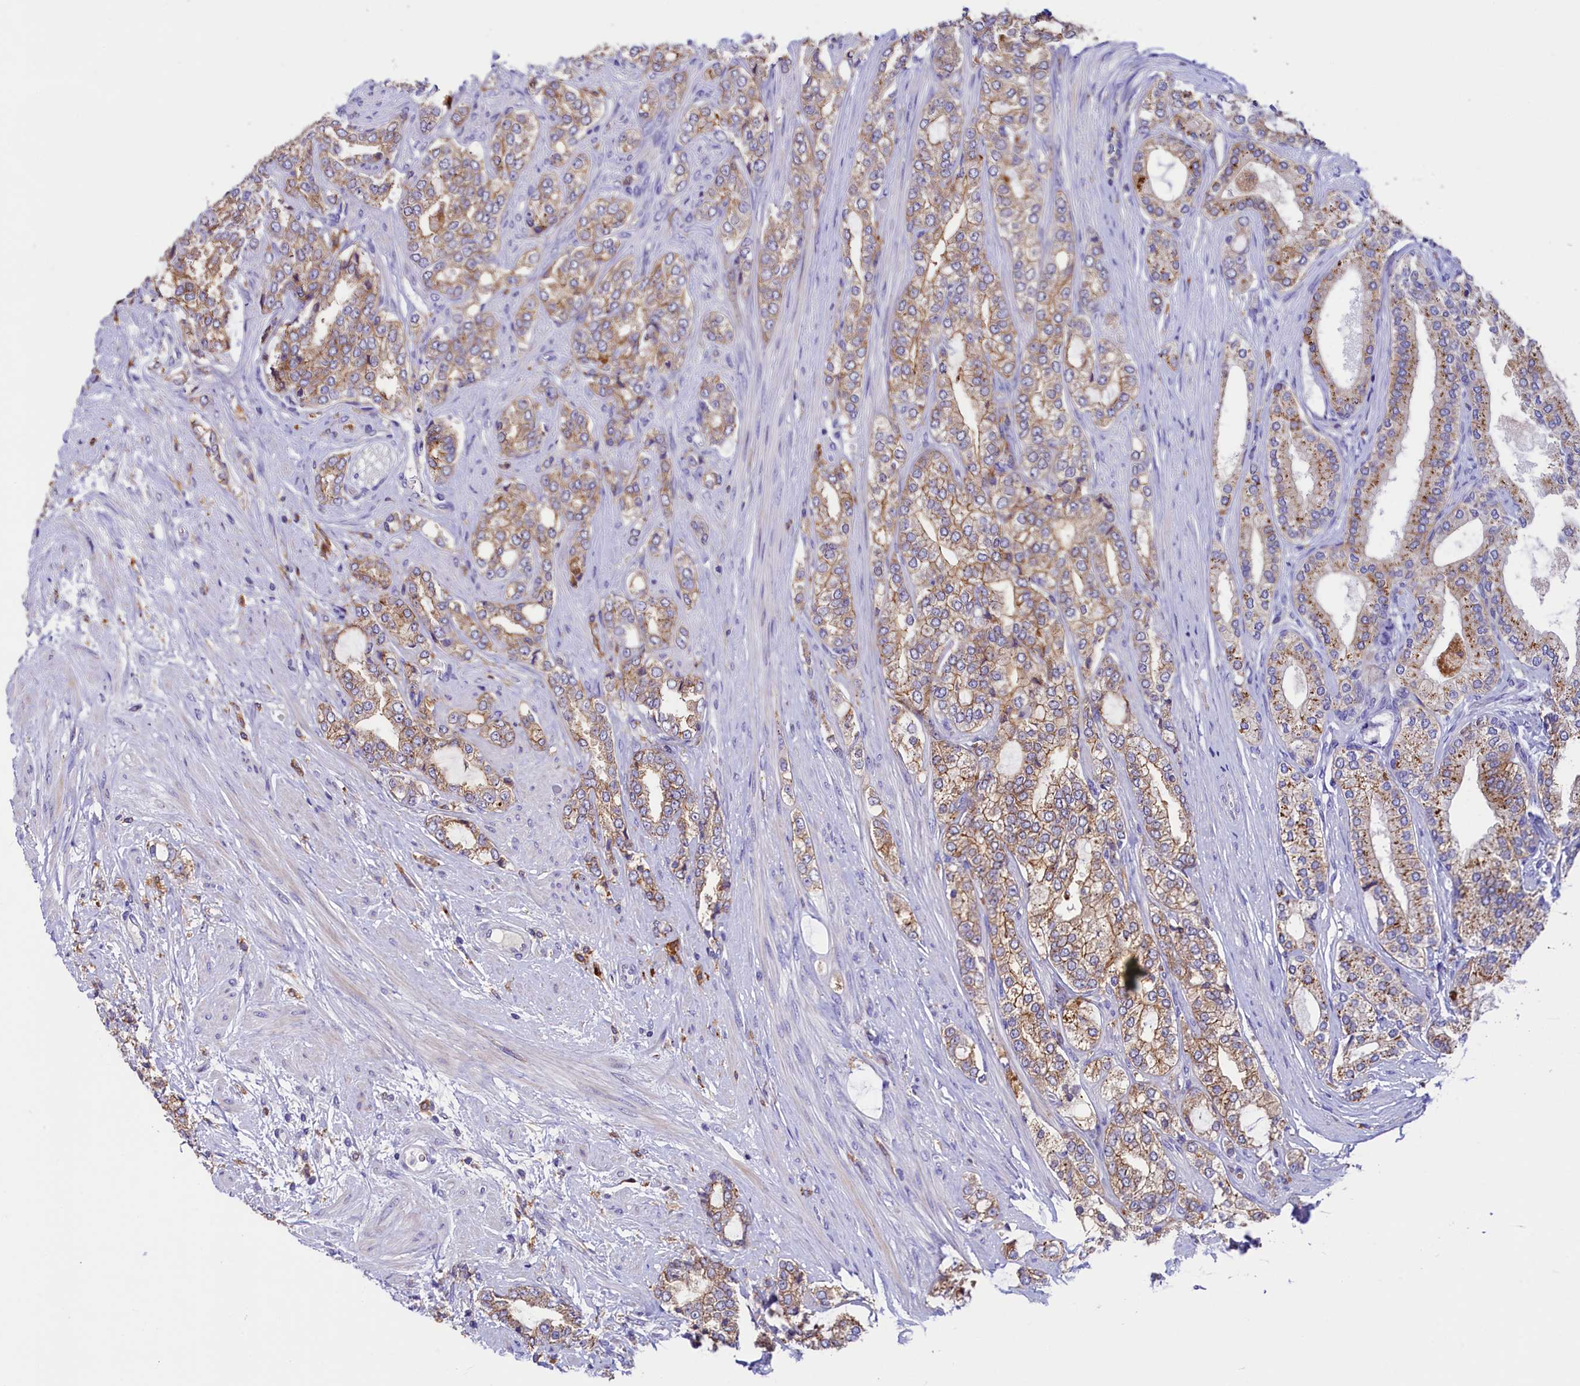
{"staining": {"intensity": "weak", "quantity": ">75%", "location": "cytoplasmic/membranous"}, "tissue": "prostate cancer", "cell_type": "Tumor cells", "image_type": "cancer", "snomed": [{"axis": "morphology", "description": "Adenocarcinoma, High grade"}, {"axis": "topography", "description": "Prostate"}], "caption": "Immunohistochemistry of human prostate cancer (high-grade adenocarcinoma) demonstrates low levels of weak cytoplasmic/membranous positivity in about >75% of tumor cells.", "gene": "HPS6", "patient": {"sex": "male", "age": 64}}